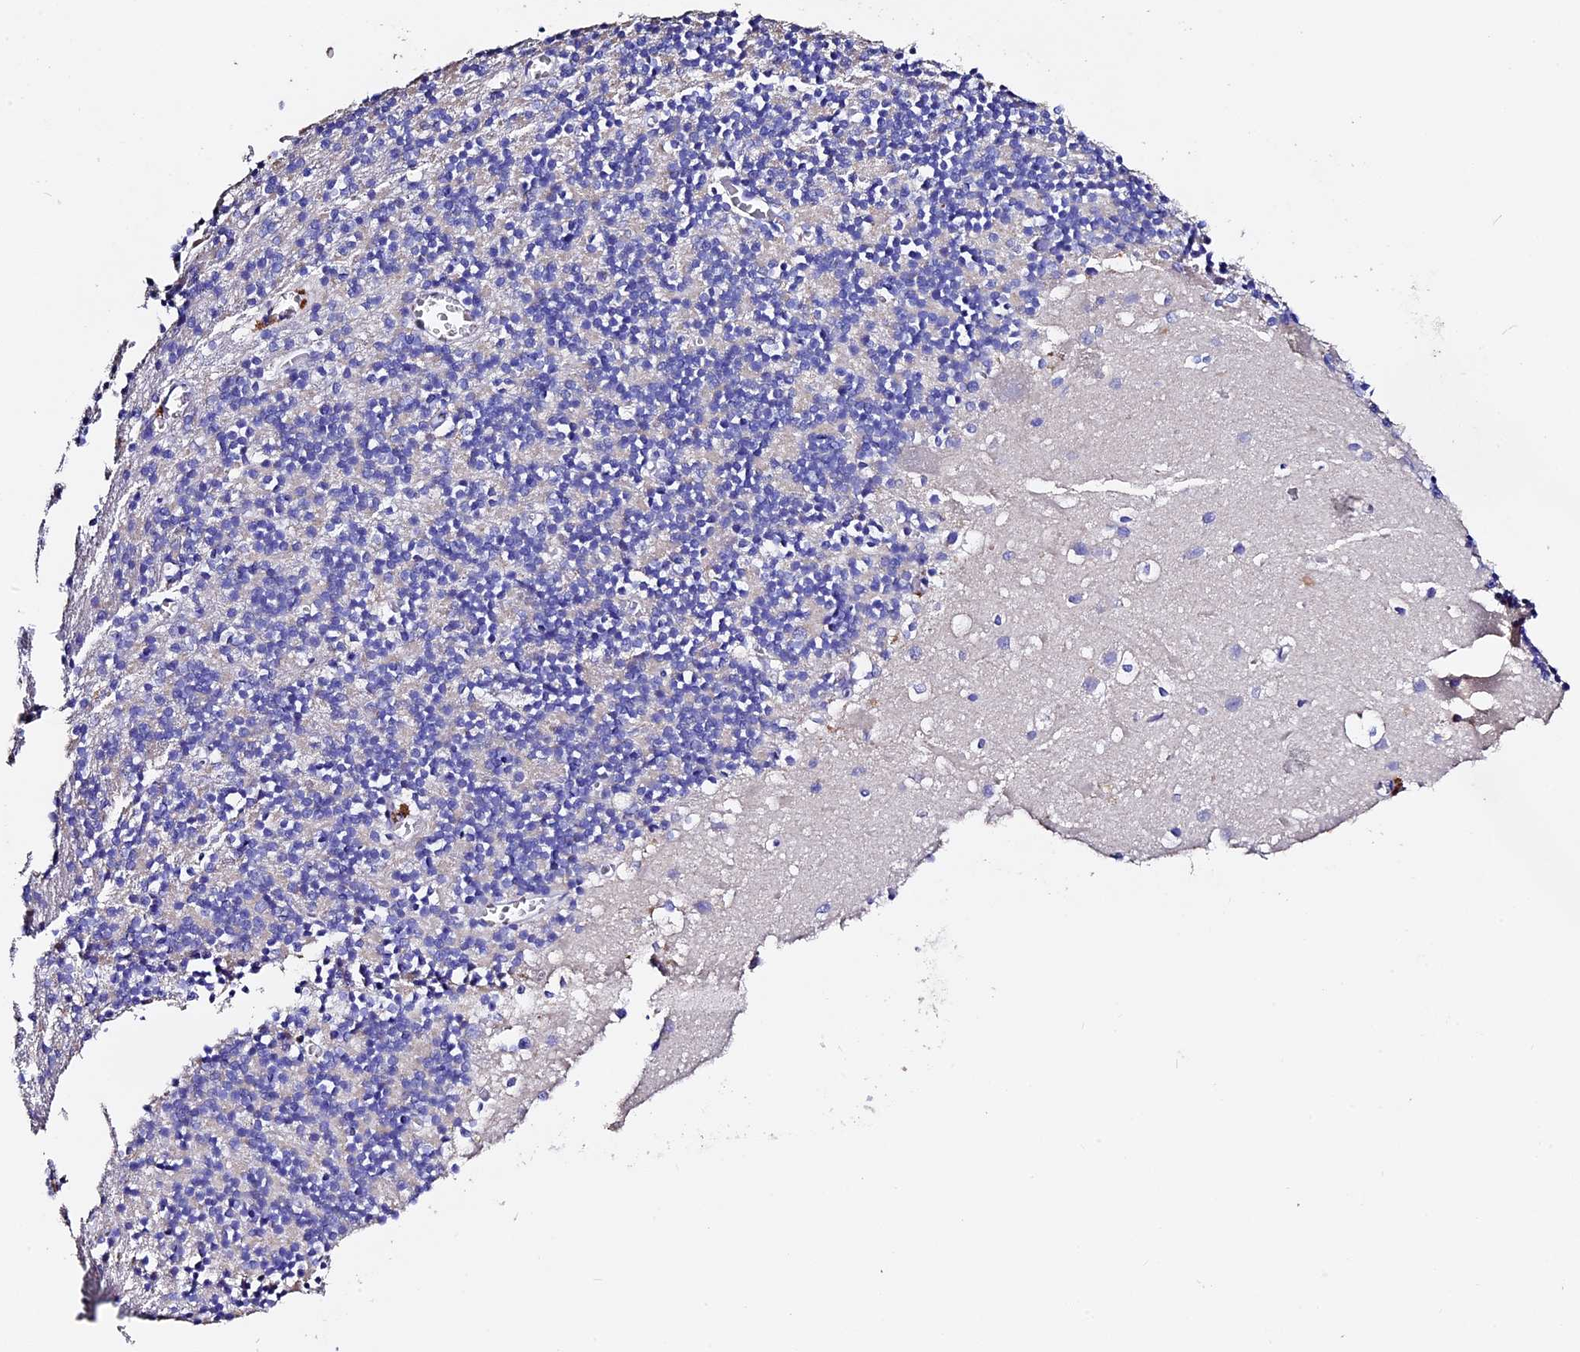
{"staining": {"intensity": "negative", "quantity": "none", "location": "none"}, "tissue": "cerebellum", "cell_type": "Cells in granular layer", "image_type": "normal", "snomed": [{"axis": "morphology", "description": "Normal tissue, NOS"}, {"axis": "topography", "description": "Cerebellum"}], "caption": "This is a photomicrograph of immunohistochemistry staining of unremarkable cerebellum, which shows no expression in cells in granular layer. (IHC, brightfield microscopy, high magnification).", "gene": "FBXW9", "patient": {"sex": "male", "age": 54}}